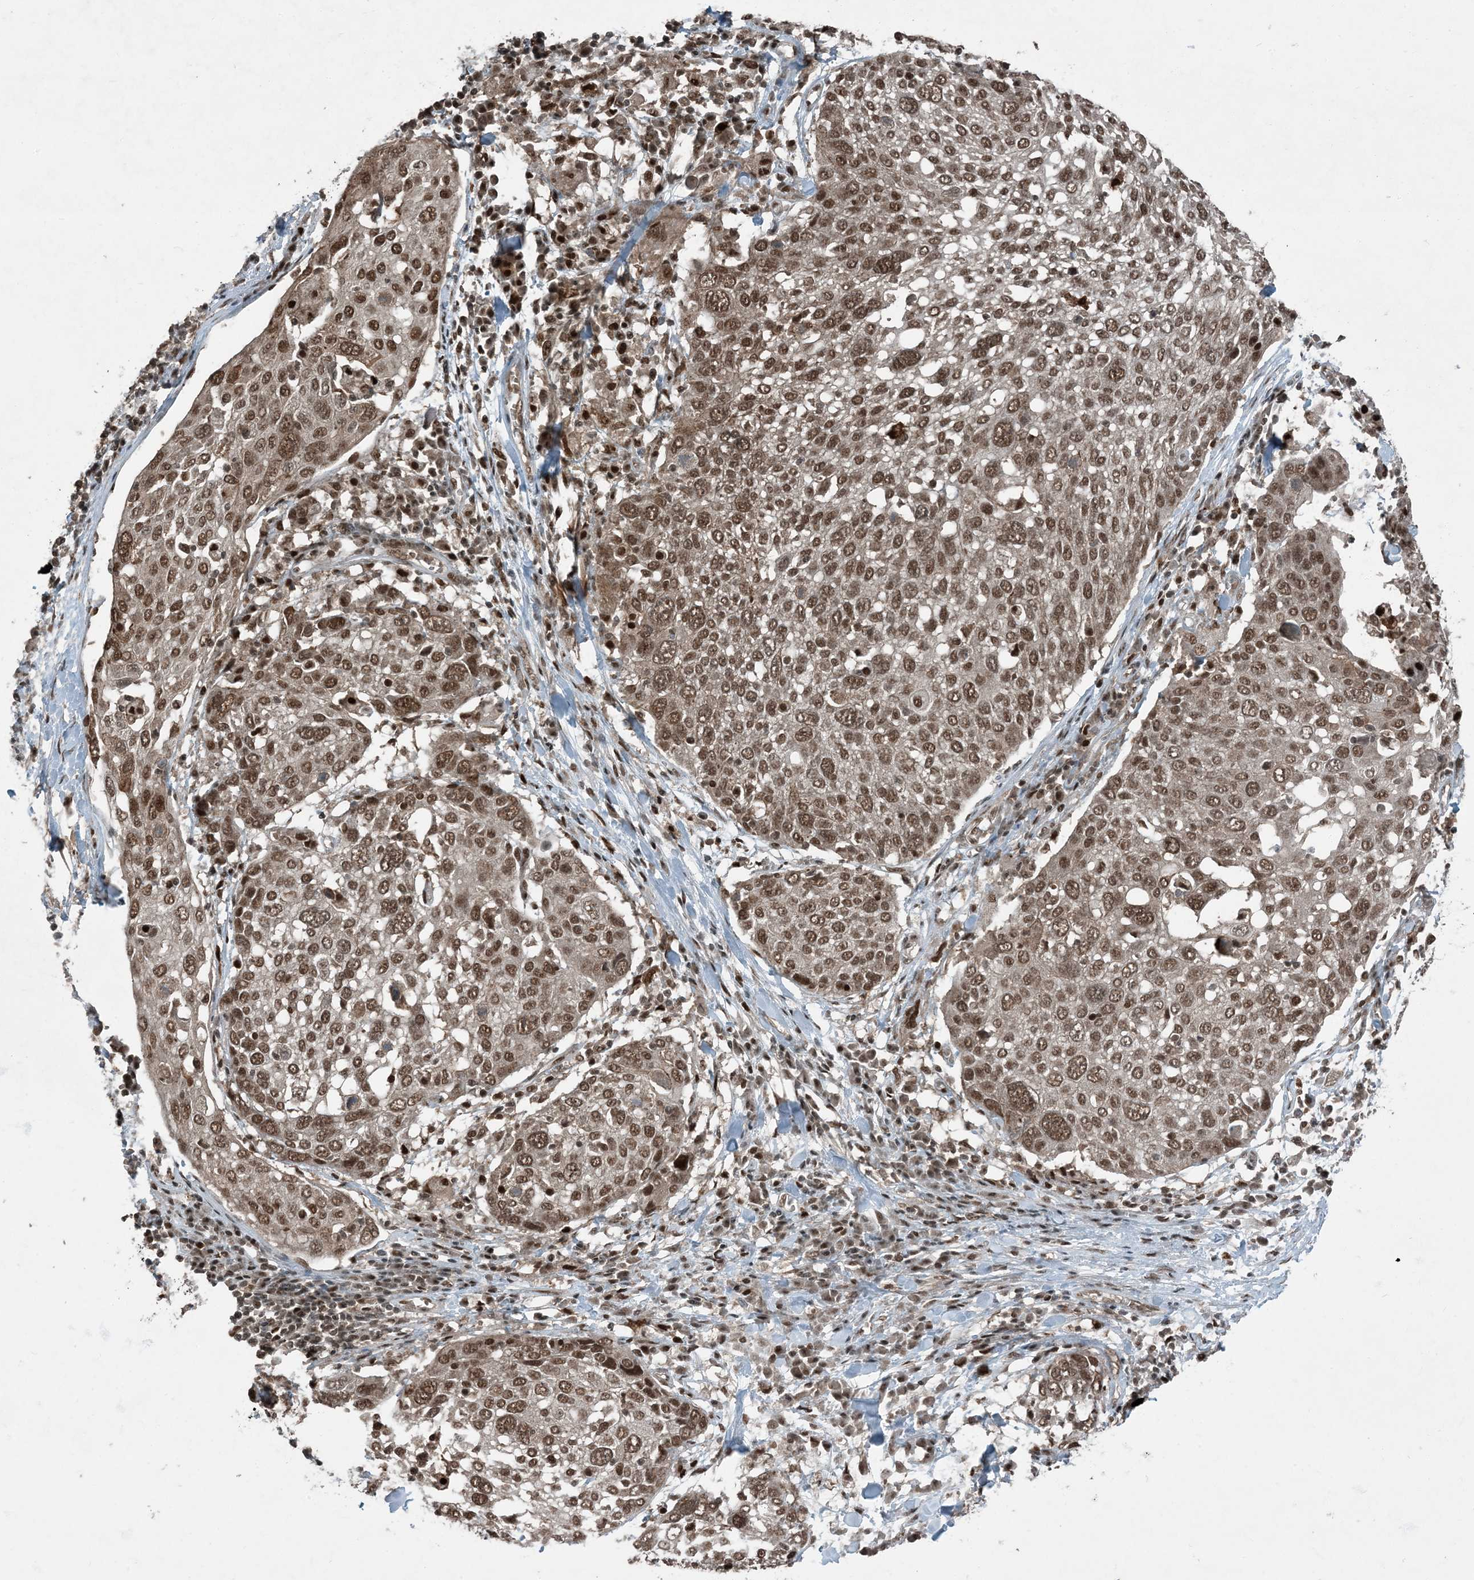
{"staining": {"intensity": "moderate", "quantity": ">75%", "location": "nuclear"}, "tissue": "lung cancer", "cell_type": "Tumor cells", "image_type": "cancer", "snomed": [{"axis": "morphology", "description": "Squamous cell carcinoma, NOS"}, {"axis": "topography", "description": "Lung"}], "caption": "The micrograph demonstrates staining of lung cancer, revealing moderate nuclear protein expression (brown color) within tumor cells.", "gene": "TRAPPC12", "patient": {"sex": "male", "age": 65}}